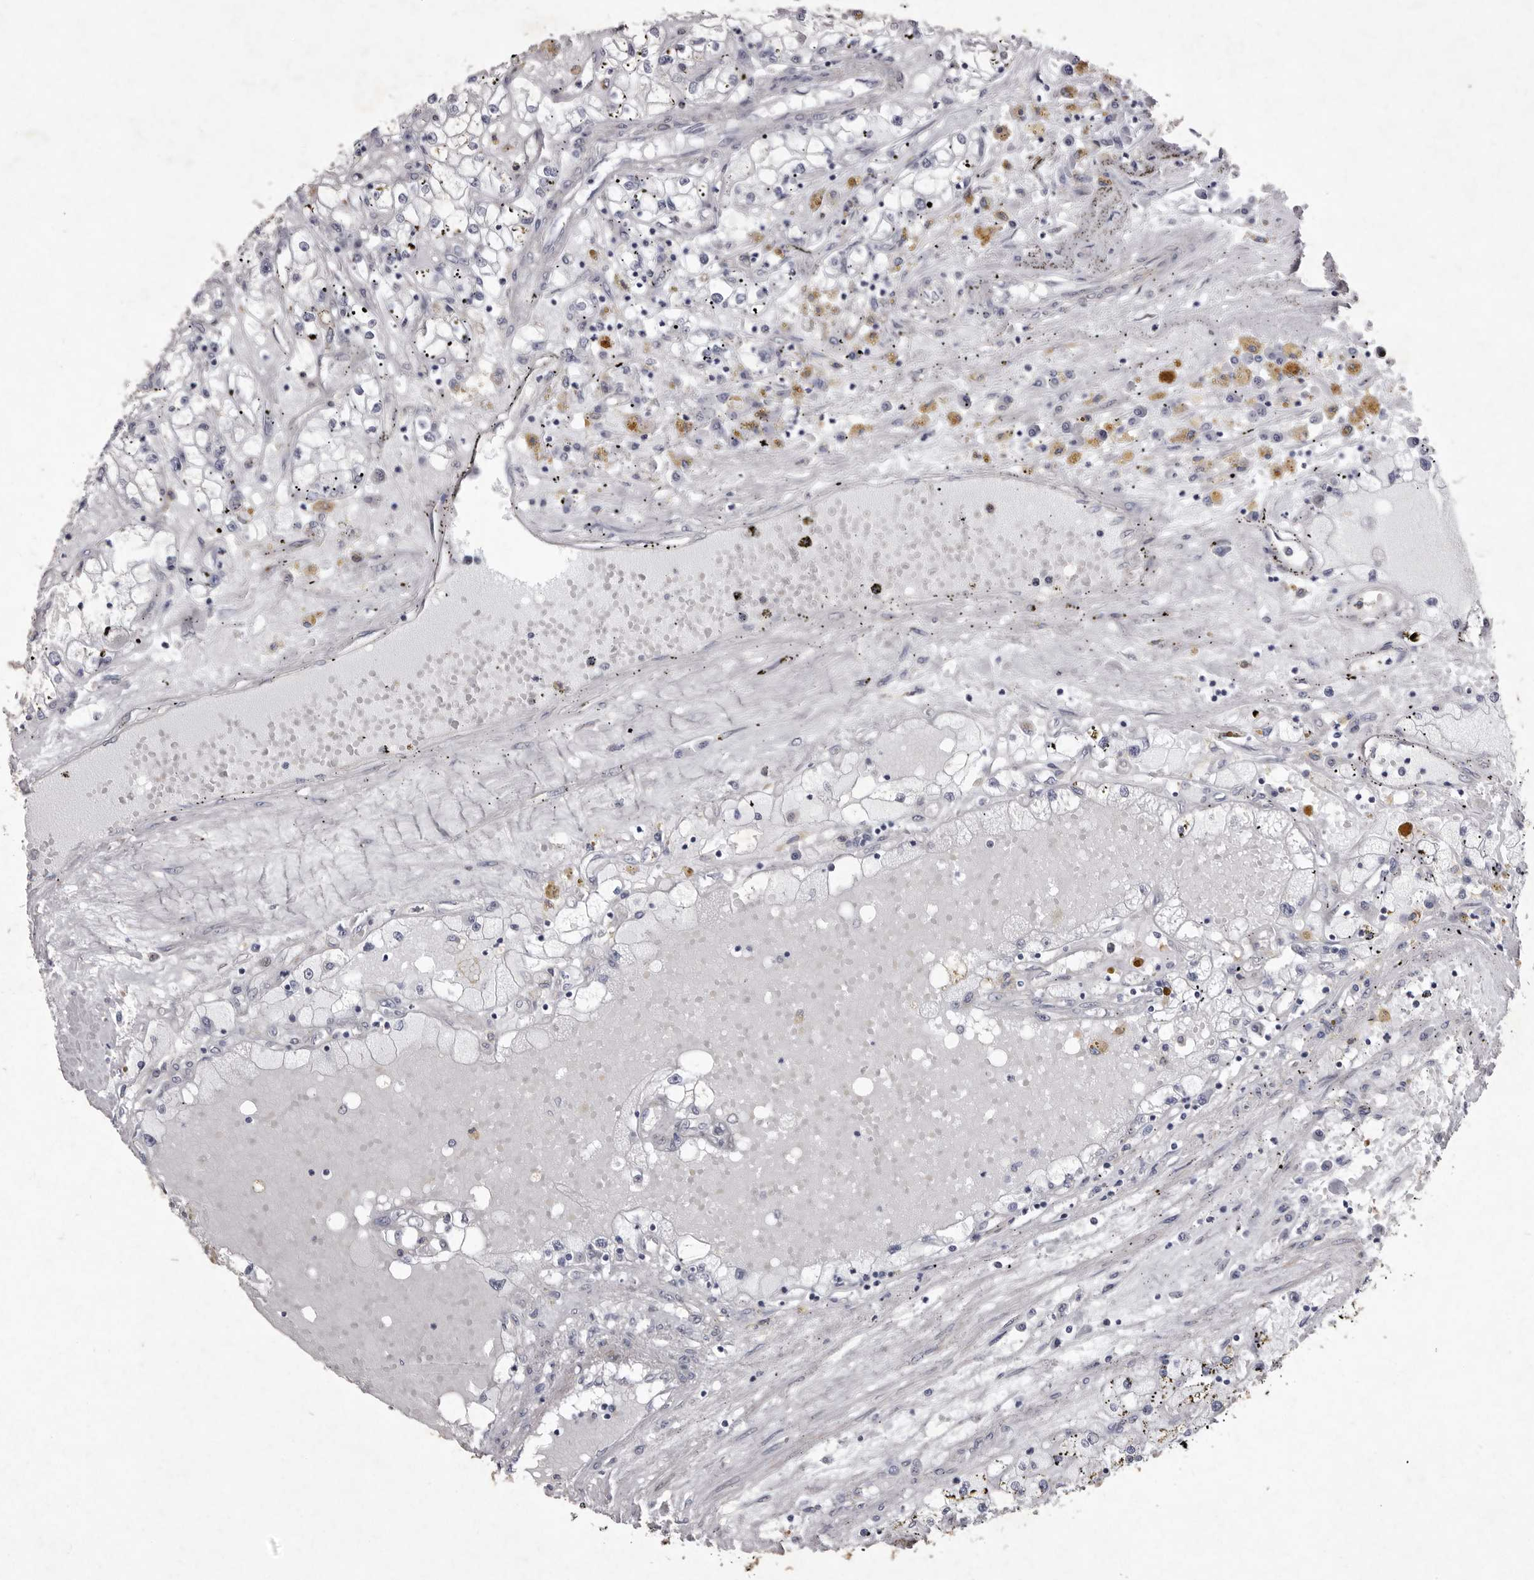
{"staining": {"intensity": "negative", "quantity": "none", "location": "none"}, "tissue": "renal cancer", "cell_type": "Tumor cells", "image_type": "cancer", "snomed": [{"axis": "morphology", "description": "Adenocarcinoma, NOS"}, {"axis": "topography", "description": "Kidney"}], "caption": "This micrograph is of renal cancer (adenocarcinoma) stained with immunohistochemistry (IHC) to label a protein in brown with the nuclei are counter-stained blue. There is no staining in tumor cells.", "gene": "NKAIN4", "patient": {"sex": "male", "age": 56}}